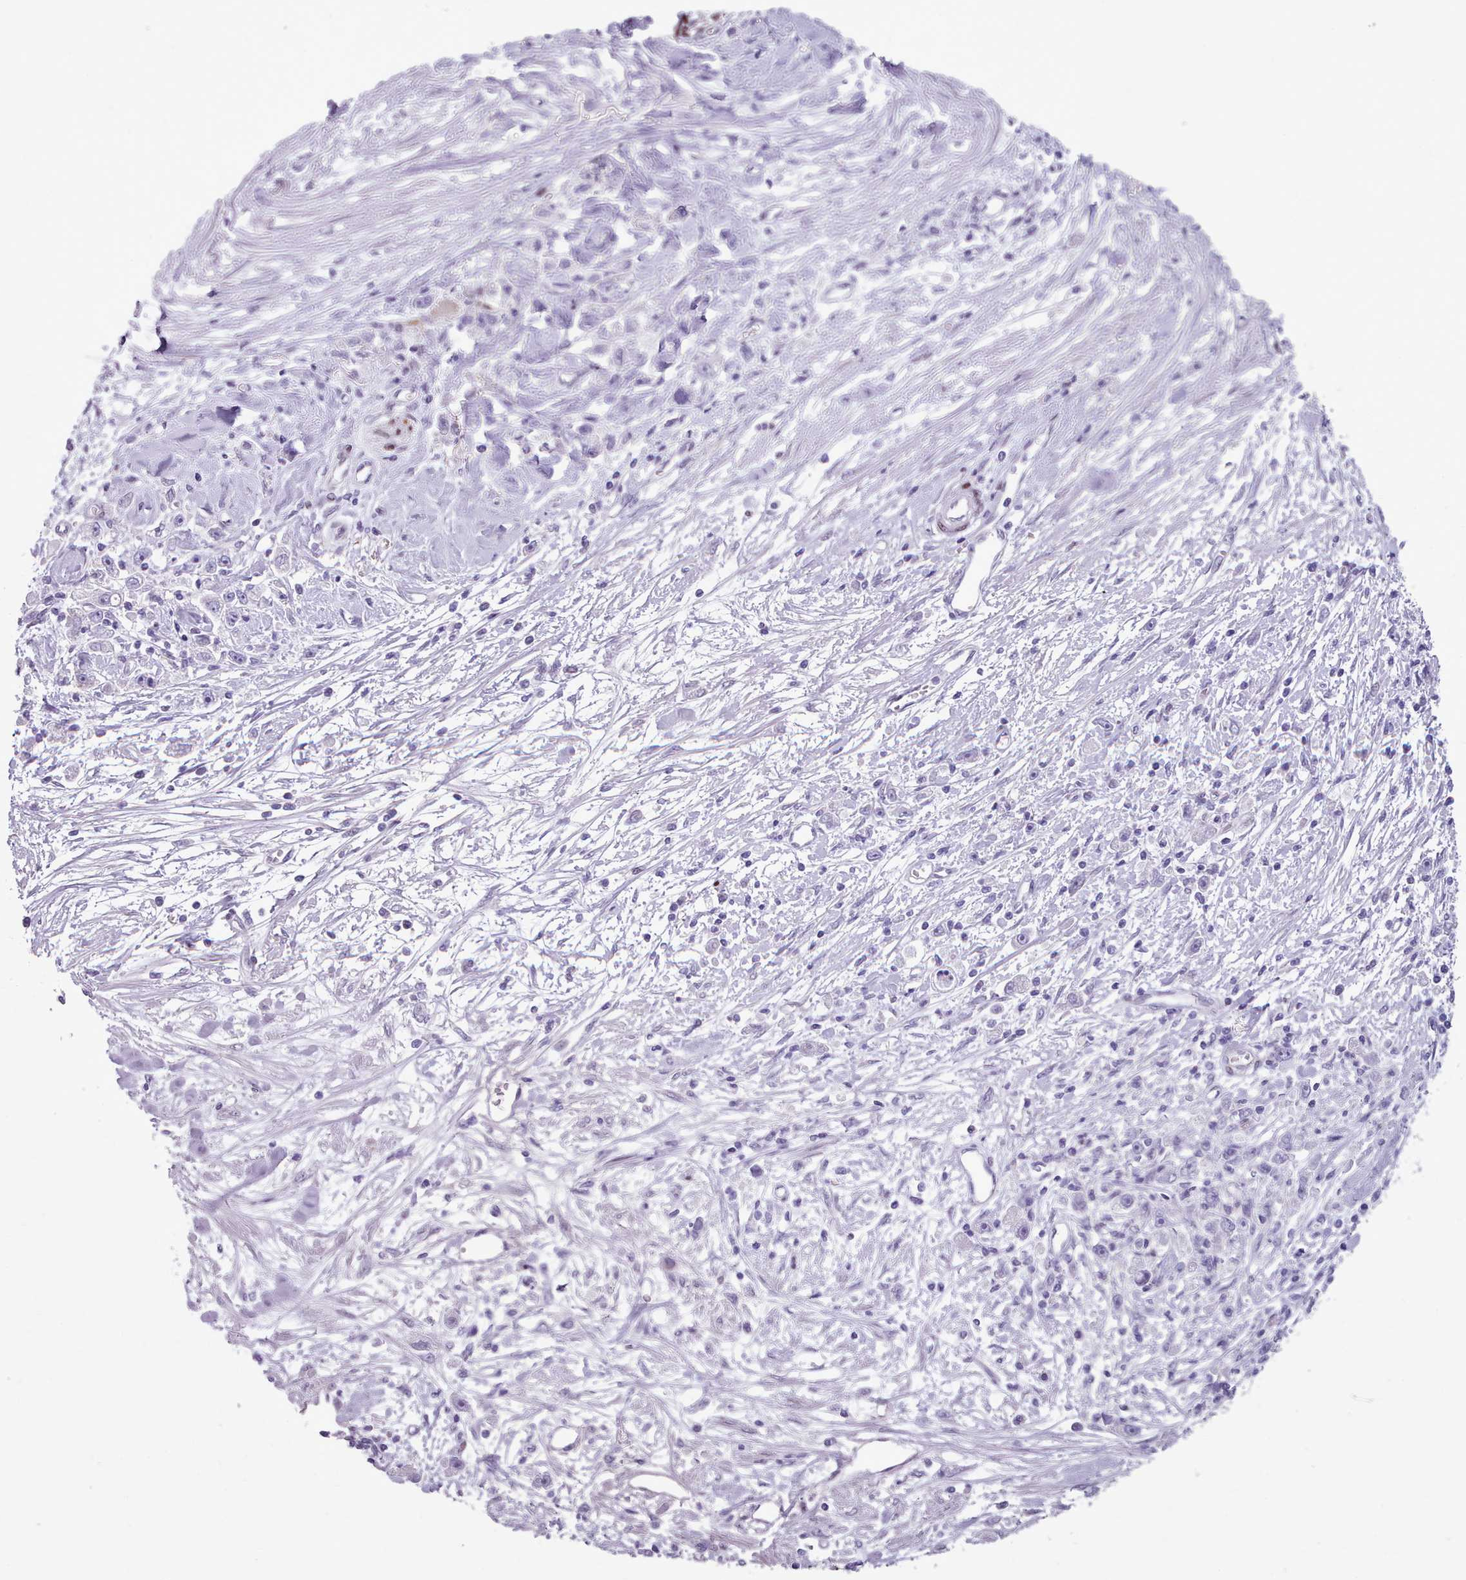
{"staining": {"intensity": "negative", "quantity": "none", "location": "none"}, "tissue": "stomach cancer", "cell_type": "Tumor cells", "image_type": "cancer", "snomed": [{"axis": "morphology", "description": "Adenocarcinoma, NOS"}, {"axis": "topography", "description": "Stomach"}], "caption": "Protein analysis of stomach cancer (adenocarcinoma) reveals no significant positivity in tumor cells. (DAB immunohistochemistry (IHC) with hematoxylin counter stain).", "gene": "KCNT2", "patient": {"sex": "female", "age": 59}}